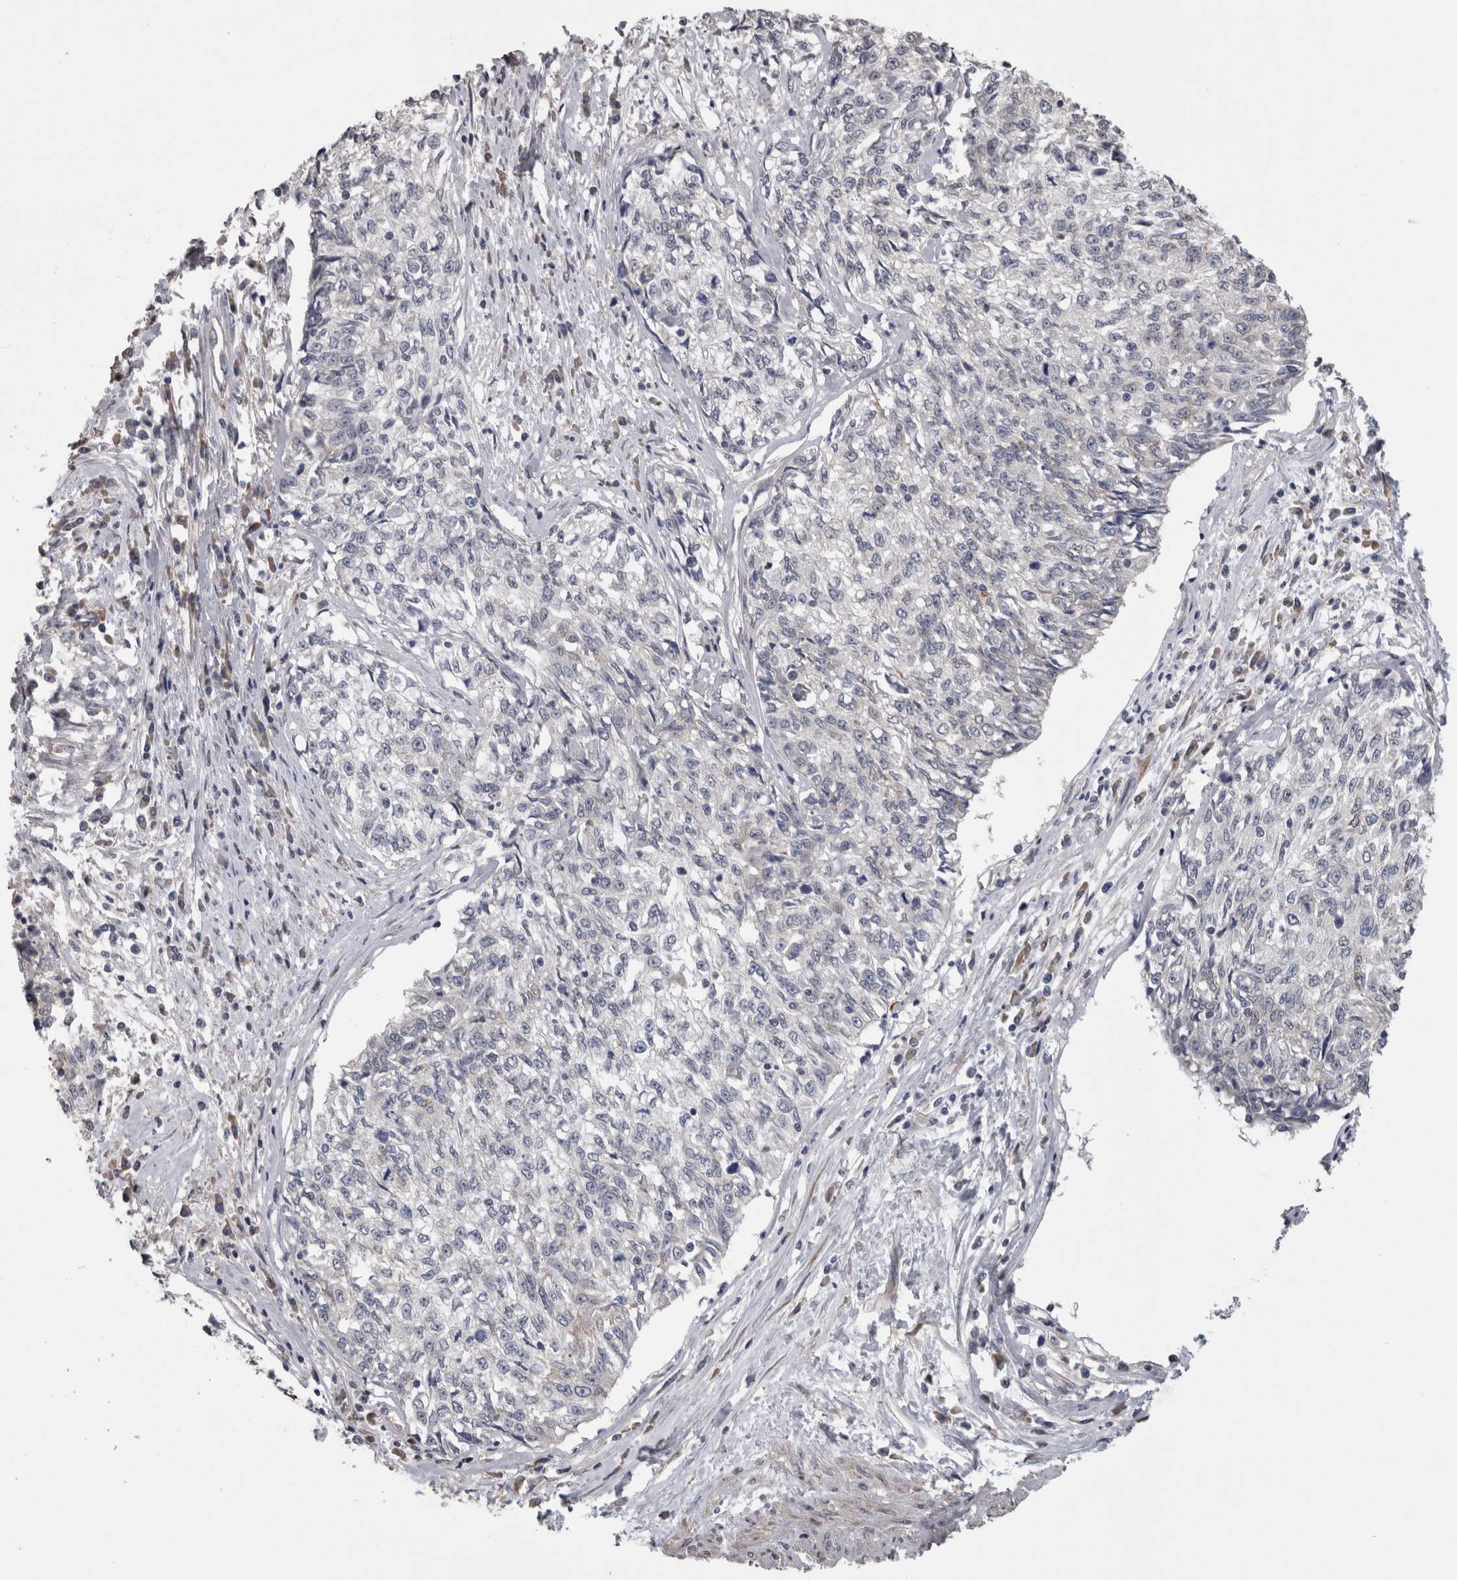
{"staining": {"intensity": "negative", "quantity": "none", "location": "none"}, "tissue": "cervical cancer", "cell_type": "Tumor cells", "image_type": "cancer", "snomed": [{"axis": "morphology", "description": "Squamous cell carcinoma, NOS"}, {"axis": "topography", "description": "Cervix"}], "caption": "A photomicrograph of cervical cancer (squamous cell carcinoma) stained for a protein reveals no brown staining in tumor cells. Brightfield microscopy of IHC stained with DAB (brown) and hematoxylin (blue), captured at high magnification.", "gene": "STC1", "patient": {"sex": "female", "age": 57}}